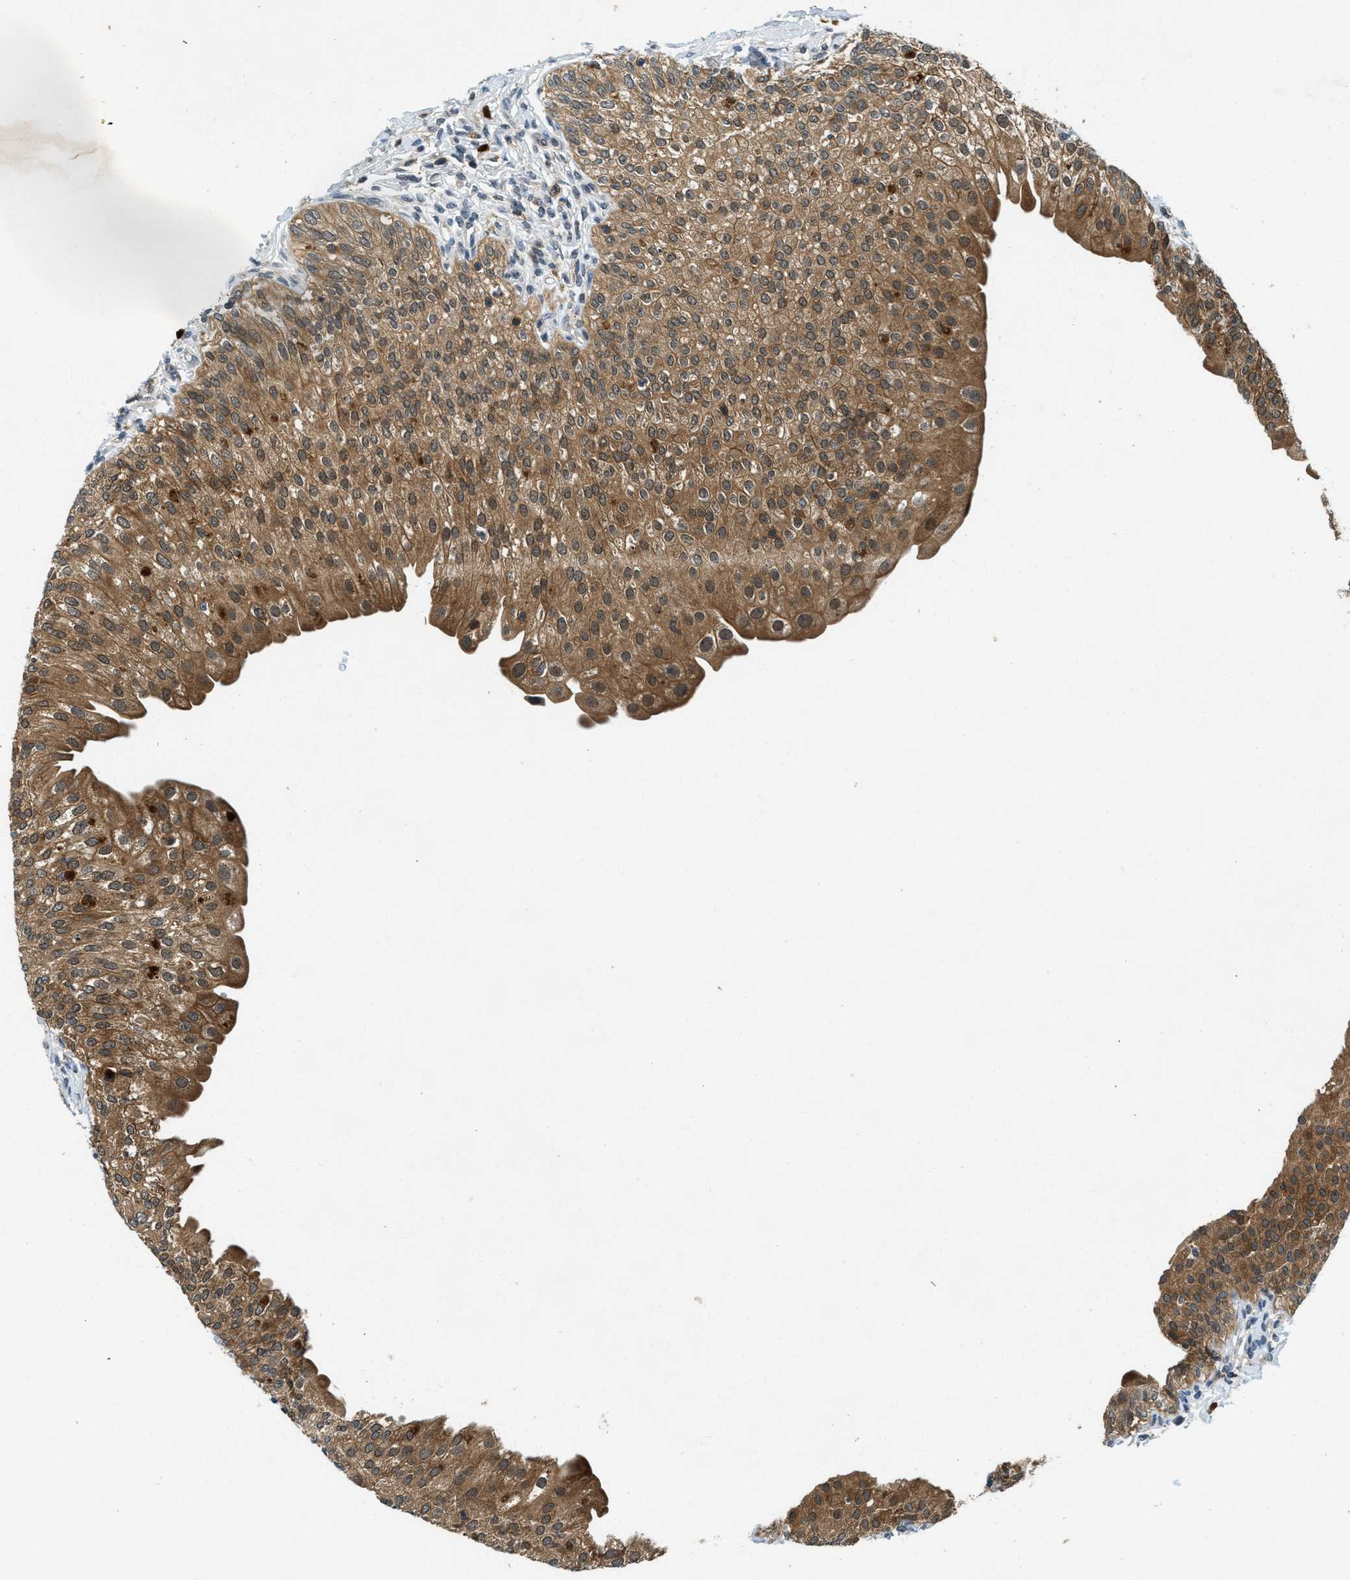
{"staining": {"intensity": "moderate", "quantity": ">75%", "location": "cytoplasmic/membranous"}, "tissue": "urinary bladder", "cell_type": "Urothelial cells", "image_type": "normal", "snomed": [{"axis": "morphology", "description": "Normal tissue, NOS"}, {"axis": "topography", "description": "Urinary bladder"}], "caption": "Immunohistochemistry (IHC) histopathology image of normal urinary bladder: urinary bladder stained using immunohistochemistry exhibits medium levels of moderate protein expression localized specifically in the cytoplasmic/membranous of urothelial cells, appearing as a cytoplasmic/membranous brown color.", "gene": "GMPPB", "patient": {"sex": "male", "age": 46}}